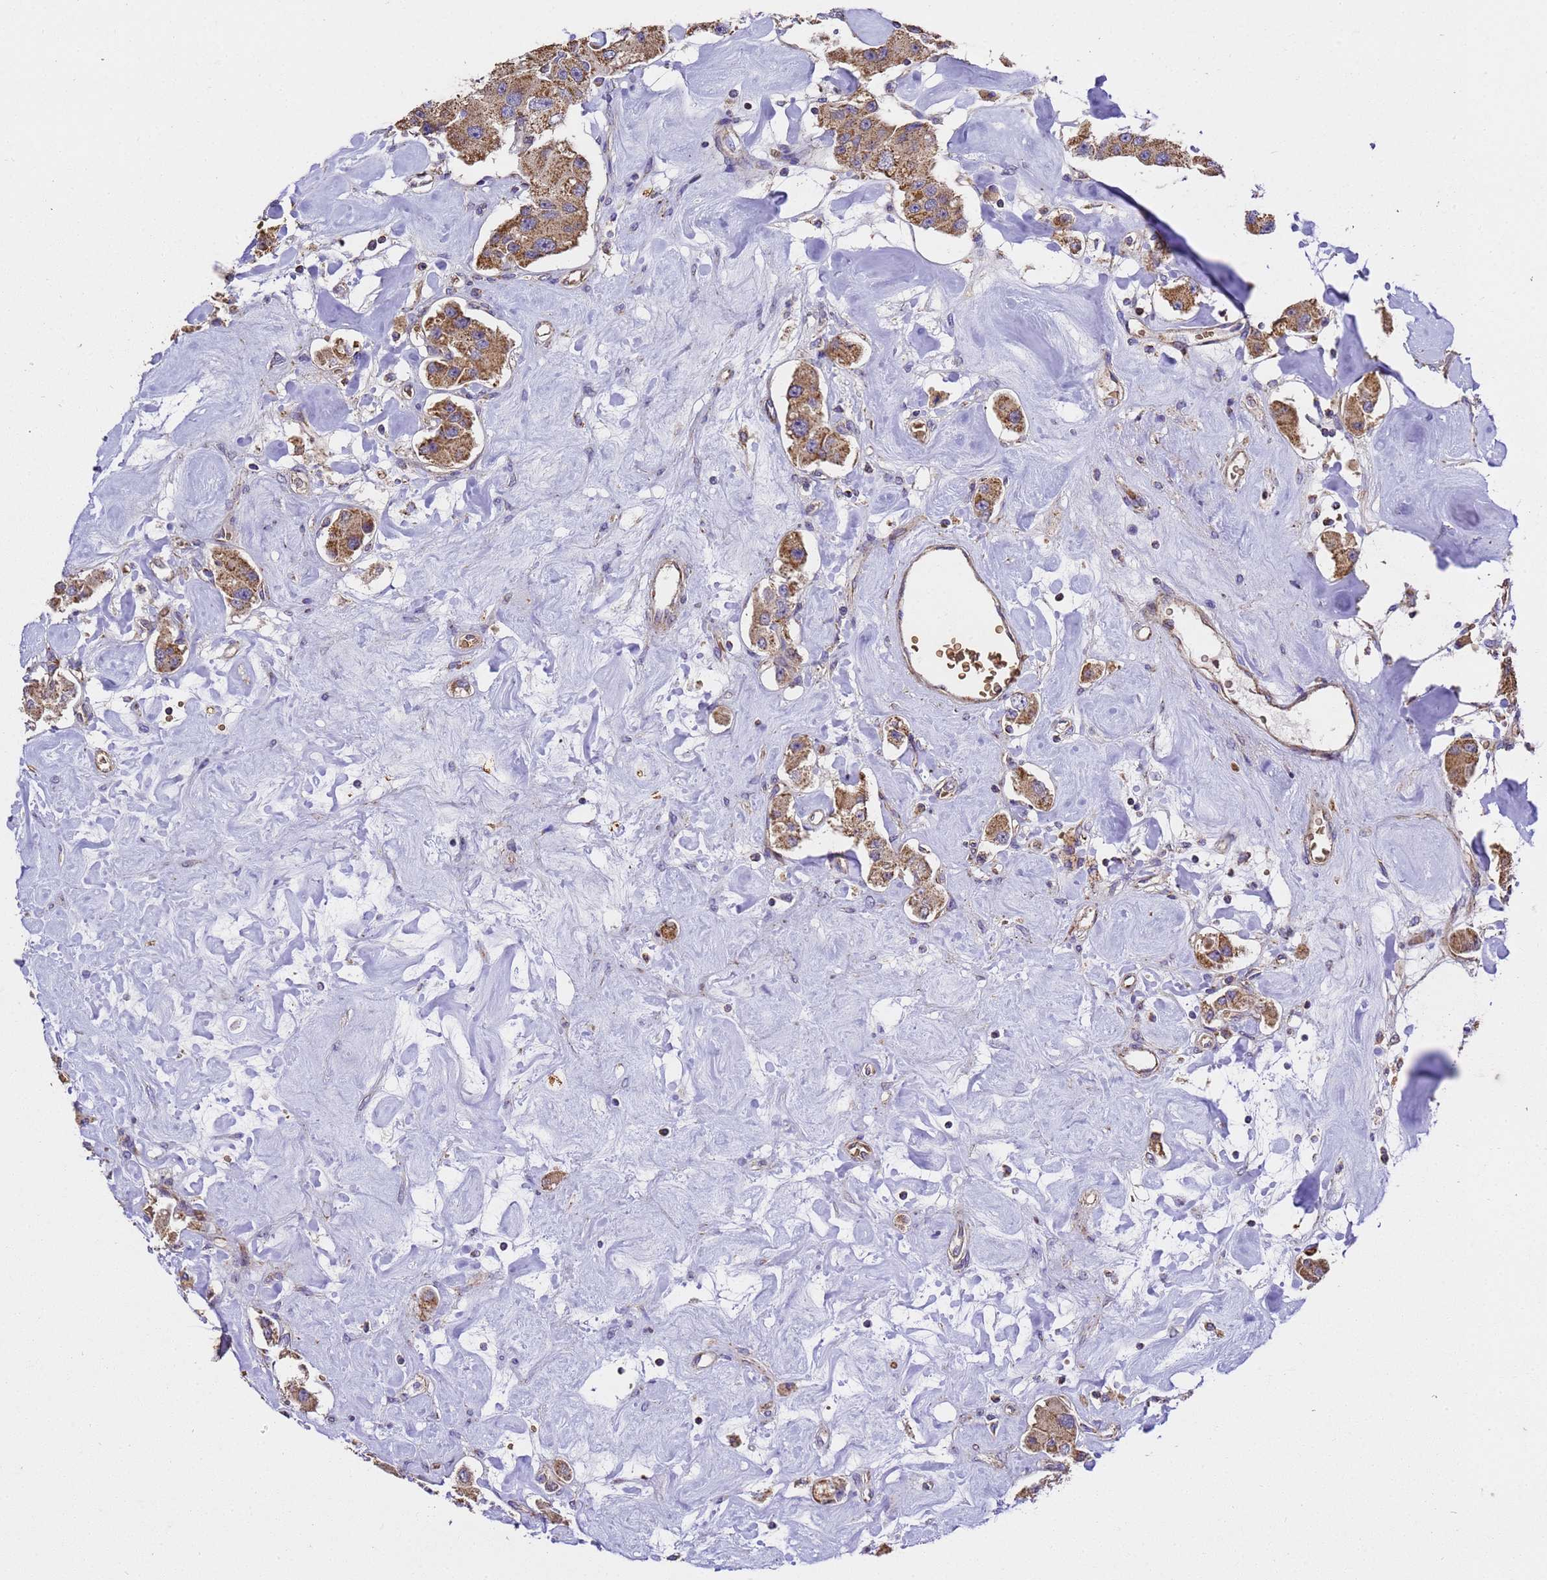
{"staining": {"intensity": "strong", "quantity": ">75%", "location": "cytoplasmic/membranous"}, "tissue": "carcinoid", "cell_type": "Tumor cells", "image_type": "cancer", "snomed": [{"axis": "morphology", "description": "Carcinoid, malignant, NOS"}, {"axis": "topography", "description": "Pancreas"}], "caption": "A brown stain highlights strong cytoplasmic/membranous expression of a protein in carcinoid (malignant) tumor cells. (IHC, brightfield microscopy, high magnification).", "gene": "LRRIQ1", "patient": {"sex": "male", "age": 41}}